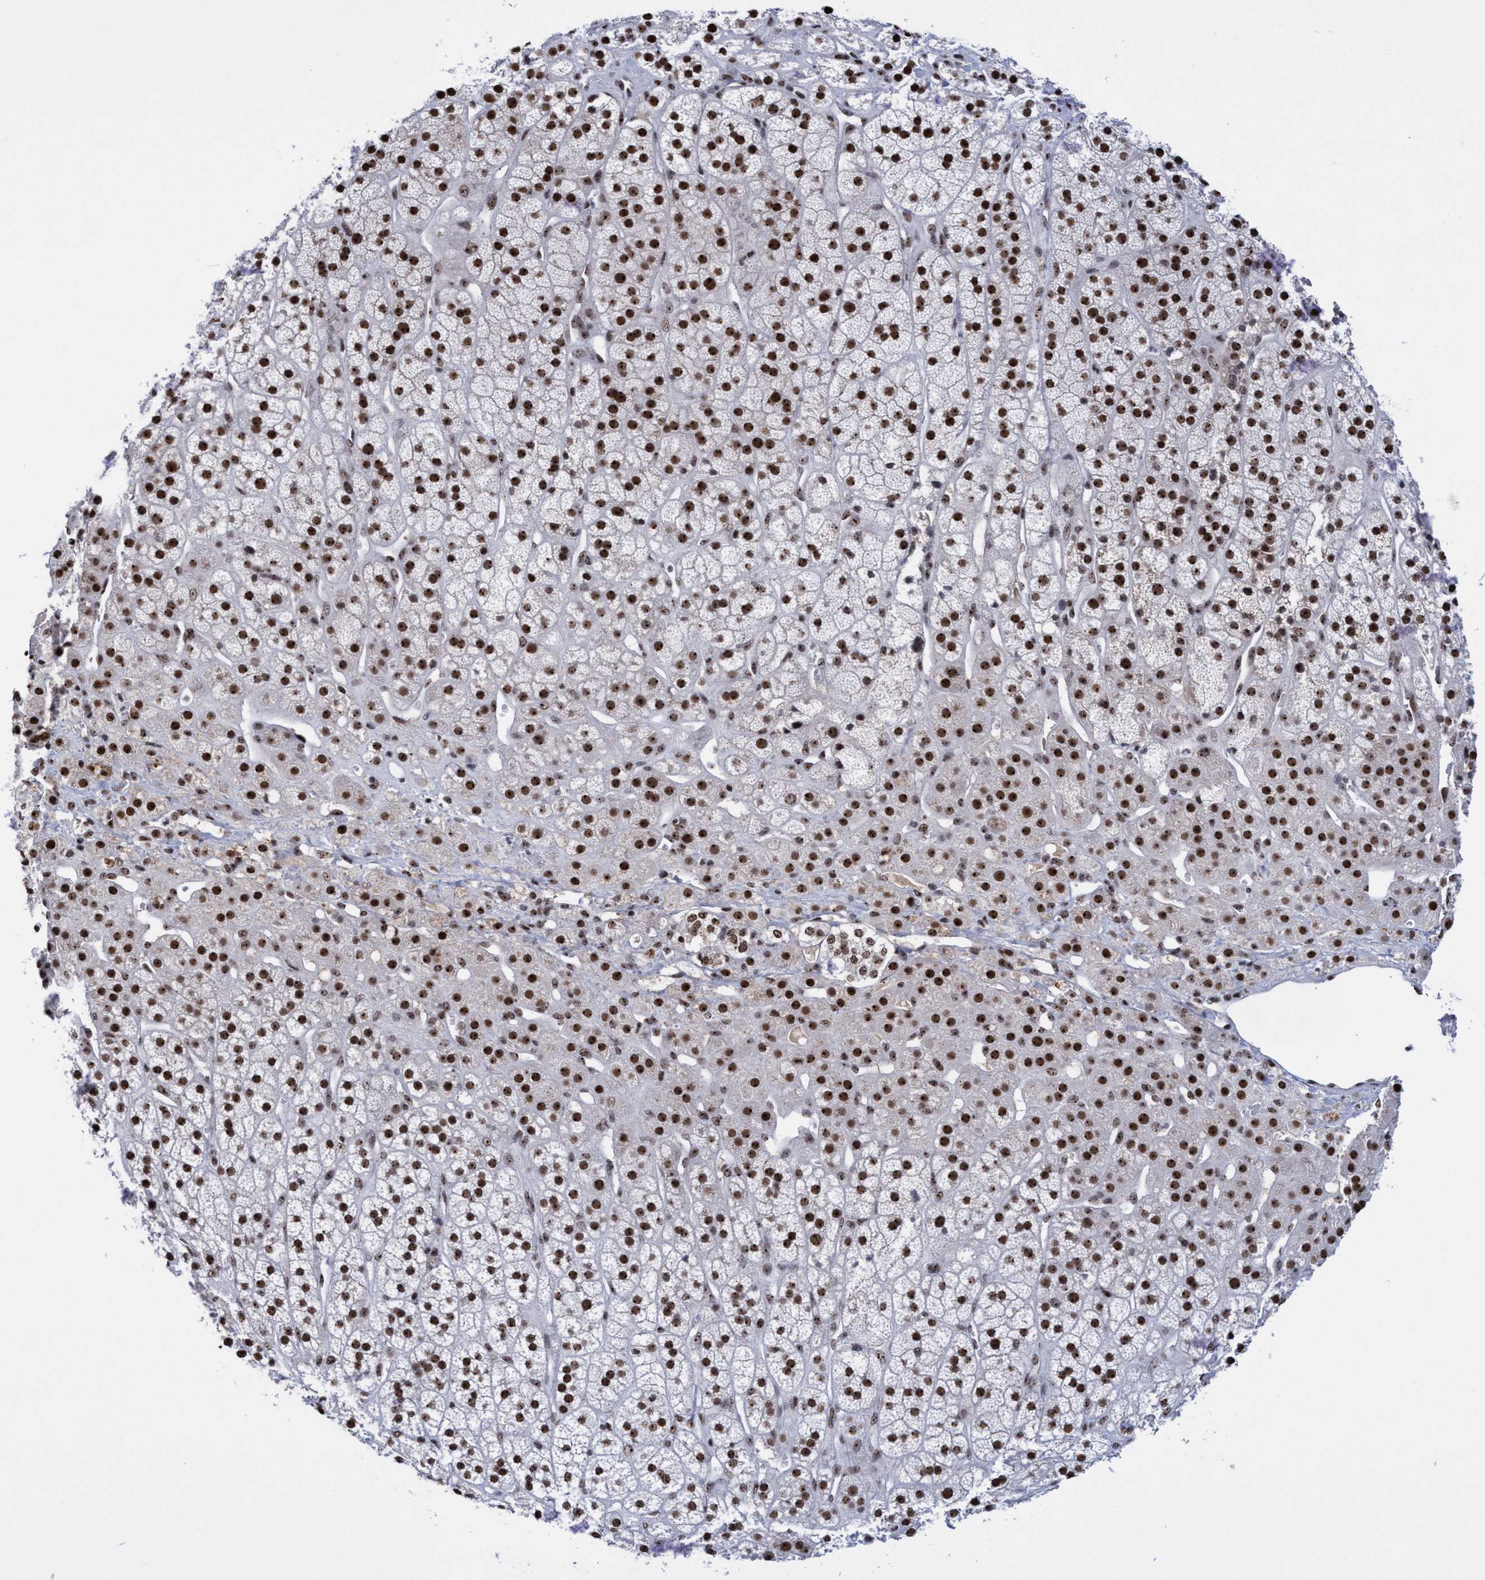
{"staining": {"intensity": "strong", "quantity": ">75%", "location": "nuclear"}, "tissue": "adrenal gland", "cell_type": "Glandular cells", "image_type": "normal", "snomed": [{"axis": "morphology", "description": "Normal tissue, NOS"}, {"axis": "topography", "description": "Adrenal gland"}], "caption": "This image shows benign adrenal gland stained with IHC to label a protein in brown. The nuclear of glandular cells show strong positivity for the protein. Nuclei are counter-stained blue.", "gene": "EFCAB10", "patient": {"sex": "male", "age": 56}}